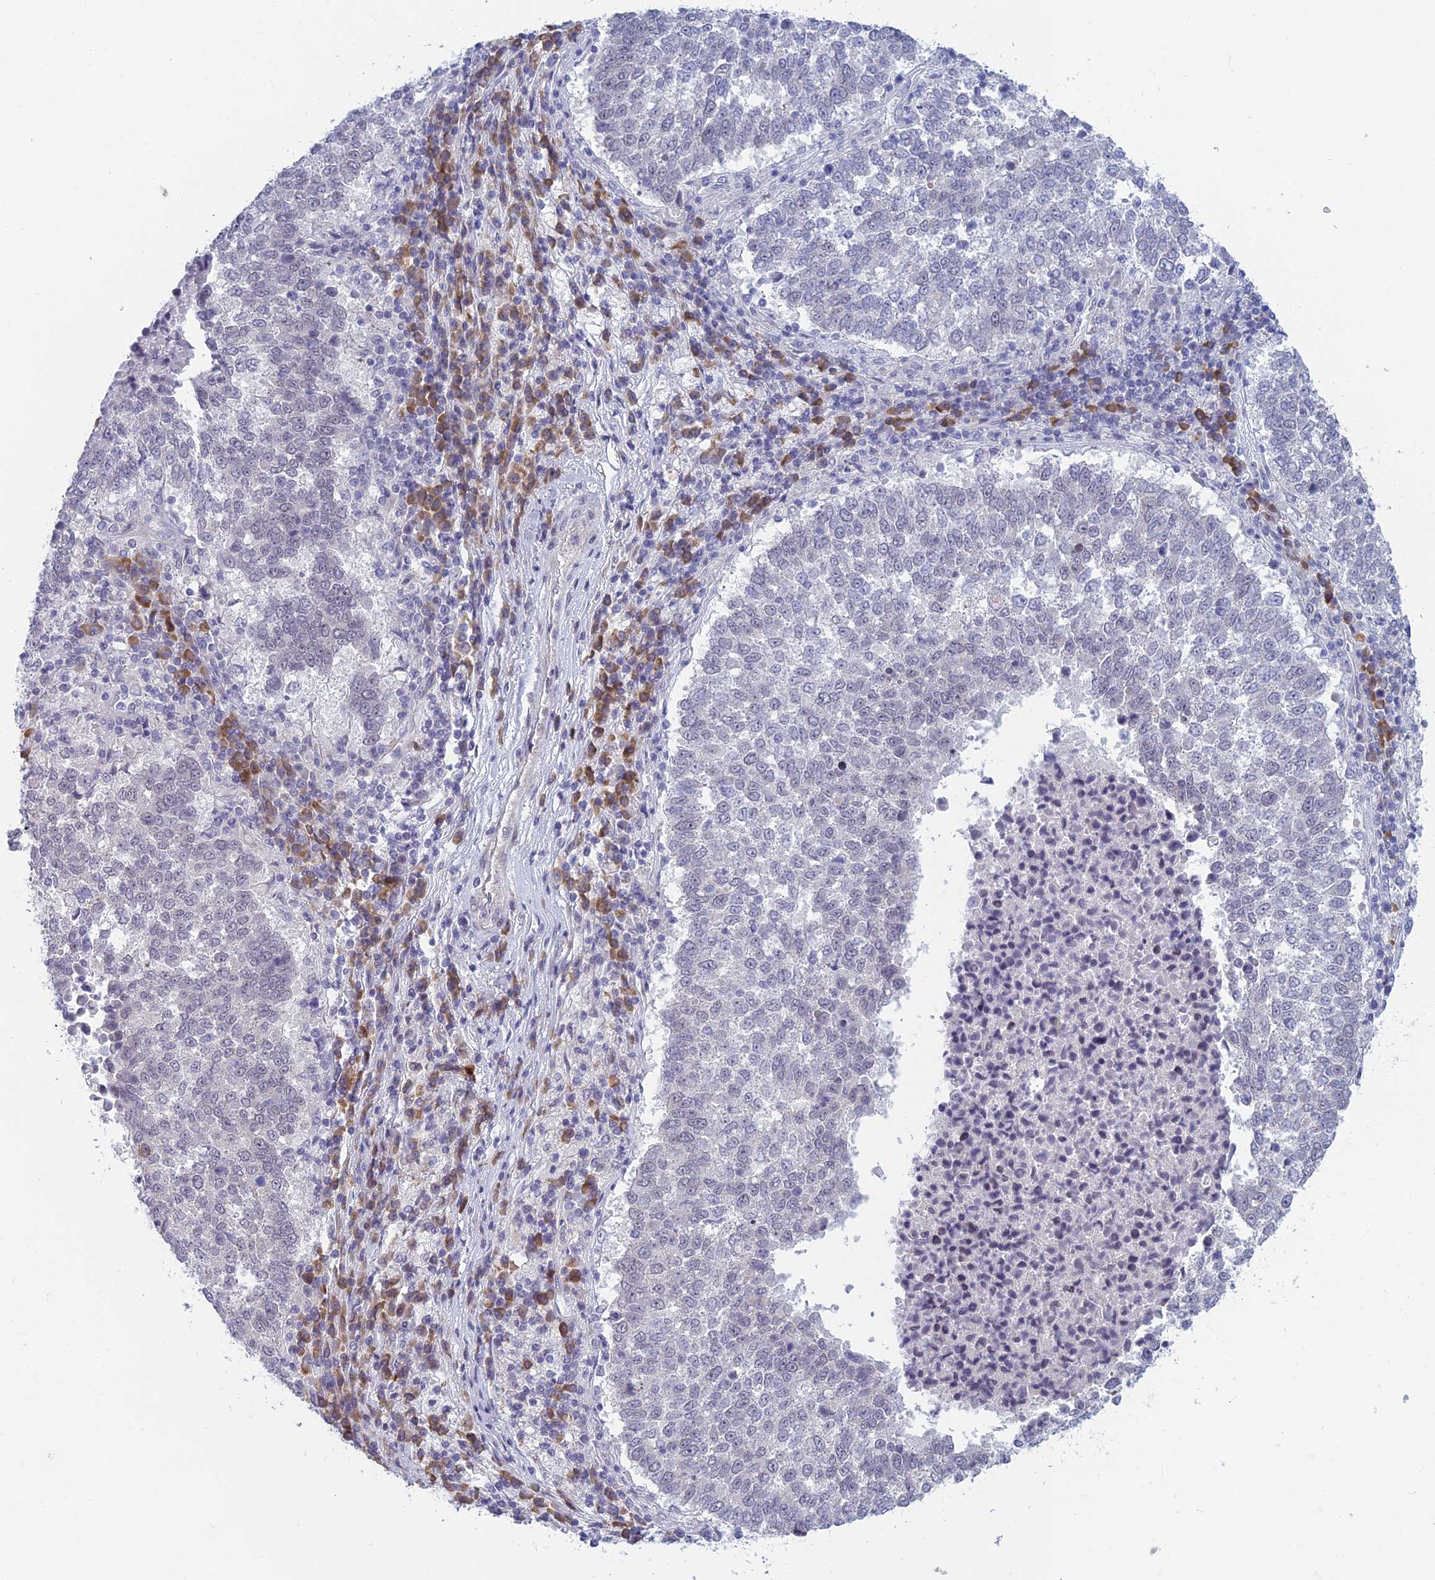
{"staining": {"intensity": "negative", "quantity": "none", "location": "none"}, "tissue": "lung cancer", "cell_type": "Tumor cells", "image_type": "cancer", "snomed": [{"axis": "morphology", "description": "Squamous cell carcinoma, NOS"}, {"axis": "topography", "description": "Lung"}], "caption": "Immunohistochemistry (IHC) photomicrograph of lung cancer stained for a protein (brown), which exhibits no staining in tumor cells.", "gene": "PPP1R26", "patient": {"sex": "male", "age": 73}}